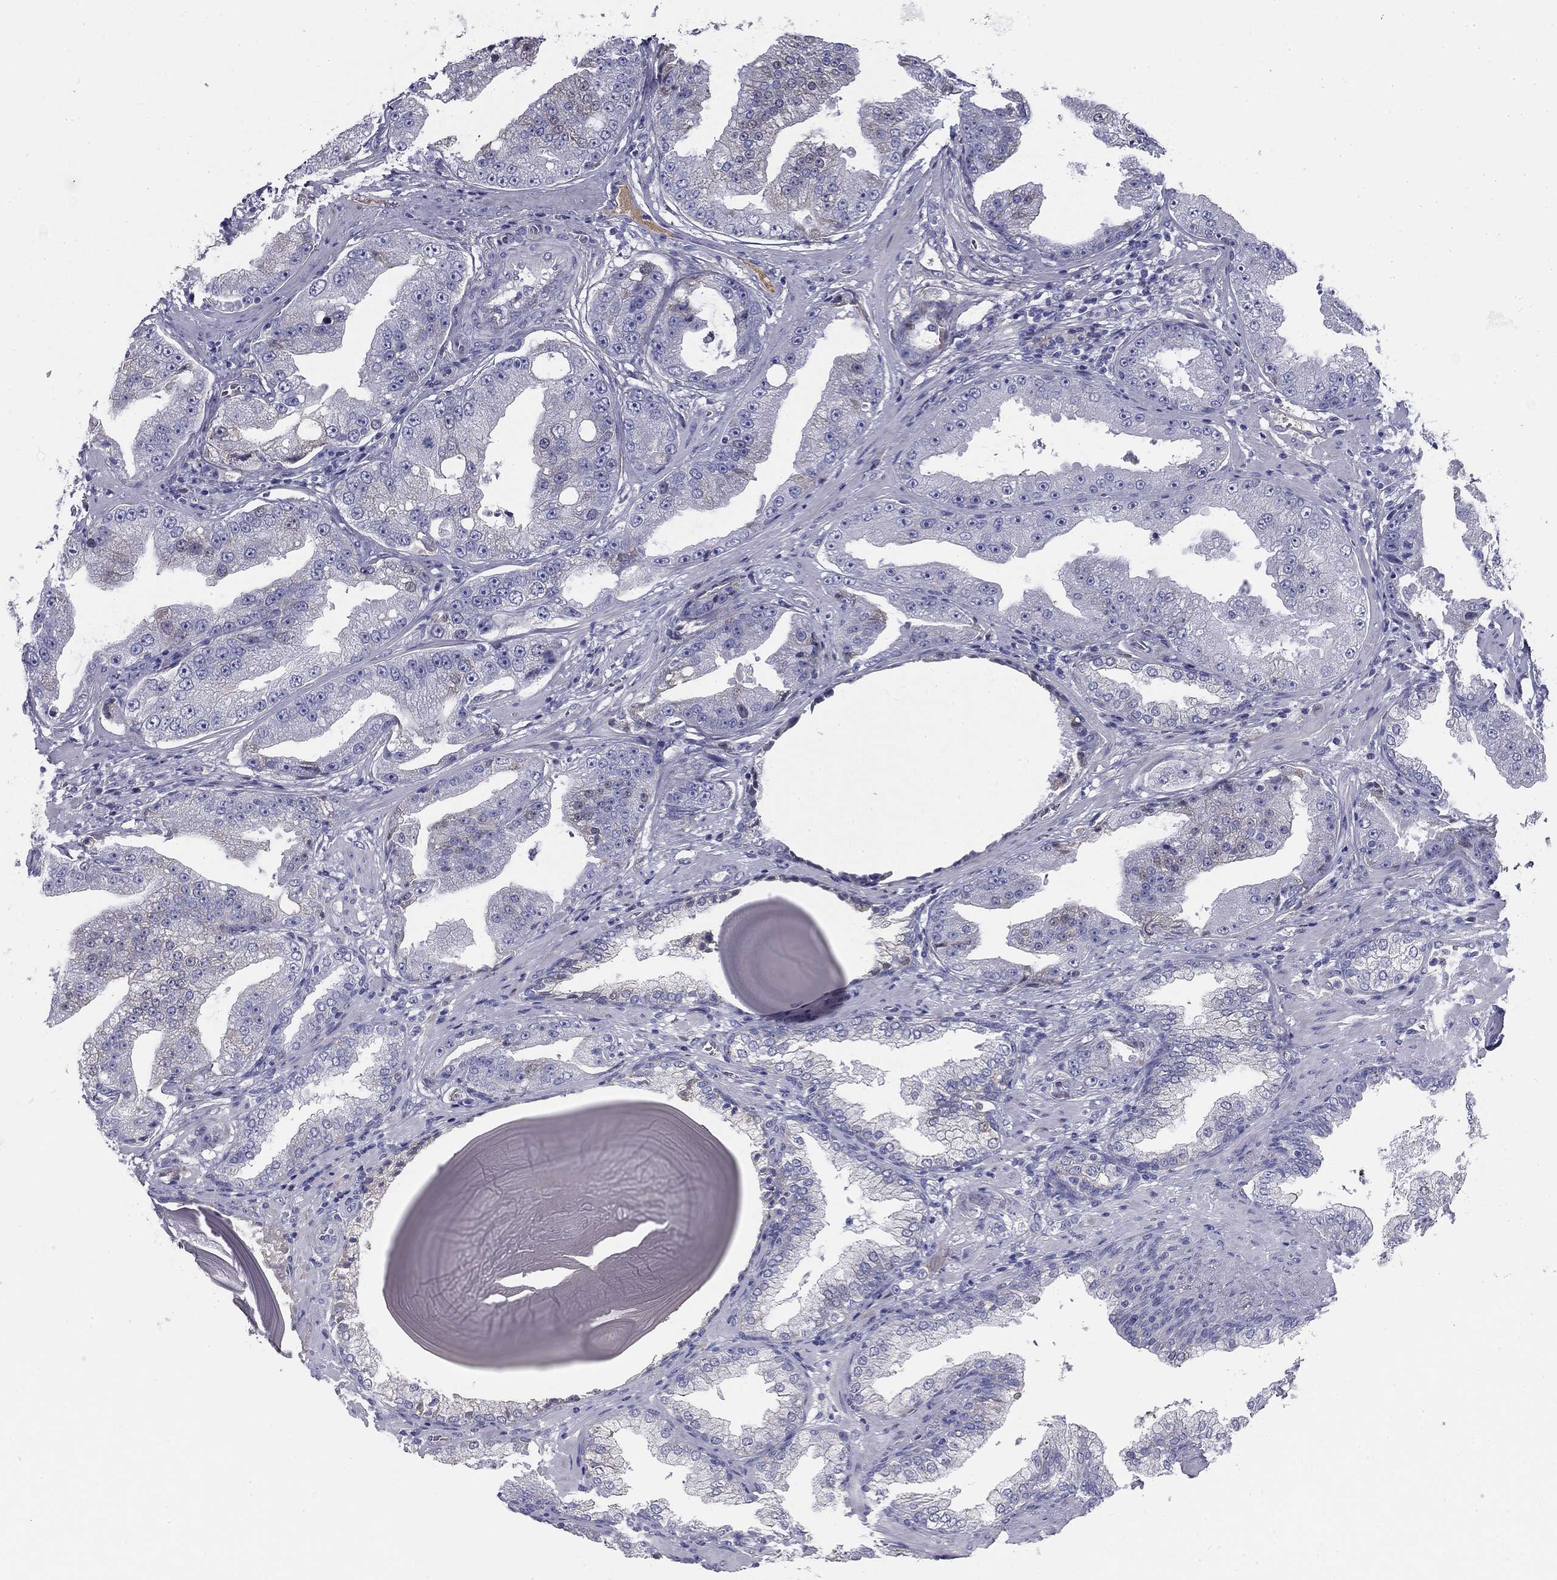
{"staining": {"intensity": "negative", "quantity": "none", "location": "none"}, "tissue": "prostate cancer", "cell_type": "Tumor cells", "image_type": "cancer", "snomed": [{"axis": "morphology", "description": "Adenocarcinoma, Low grade"}, {"axis": "topography", "description": "Prostate"}], "caption": "The IHC histopathology image has no significant staining in tumor cells of prostate cancer (low-grade adenocarcinoma) tissue.", "gene": "CPLX4", "patient": {"sex": "male", "age": 62}}